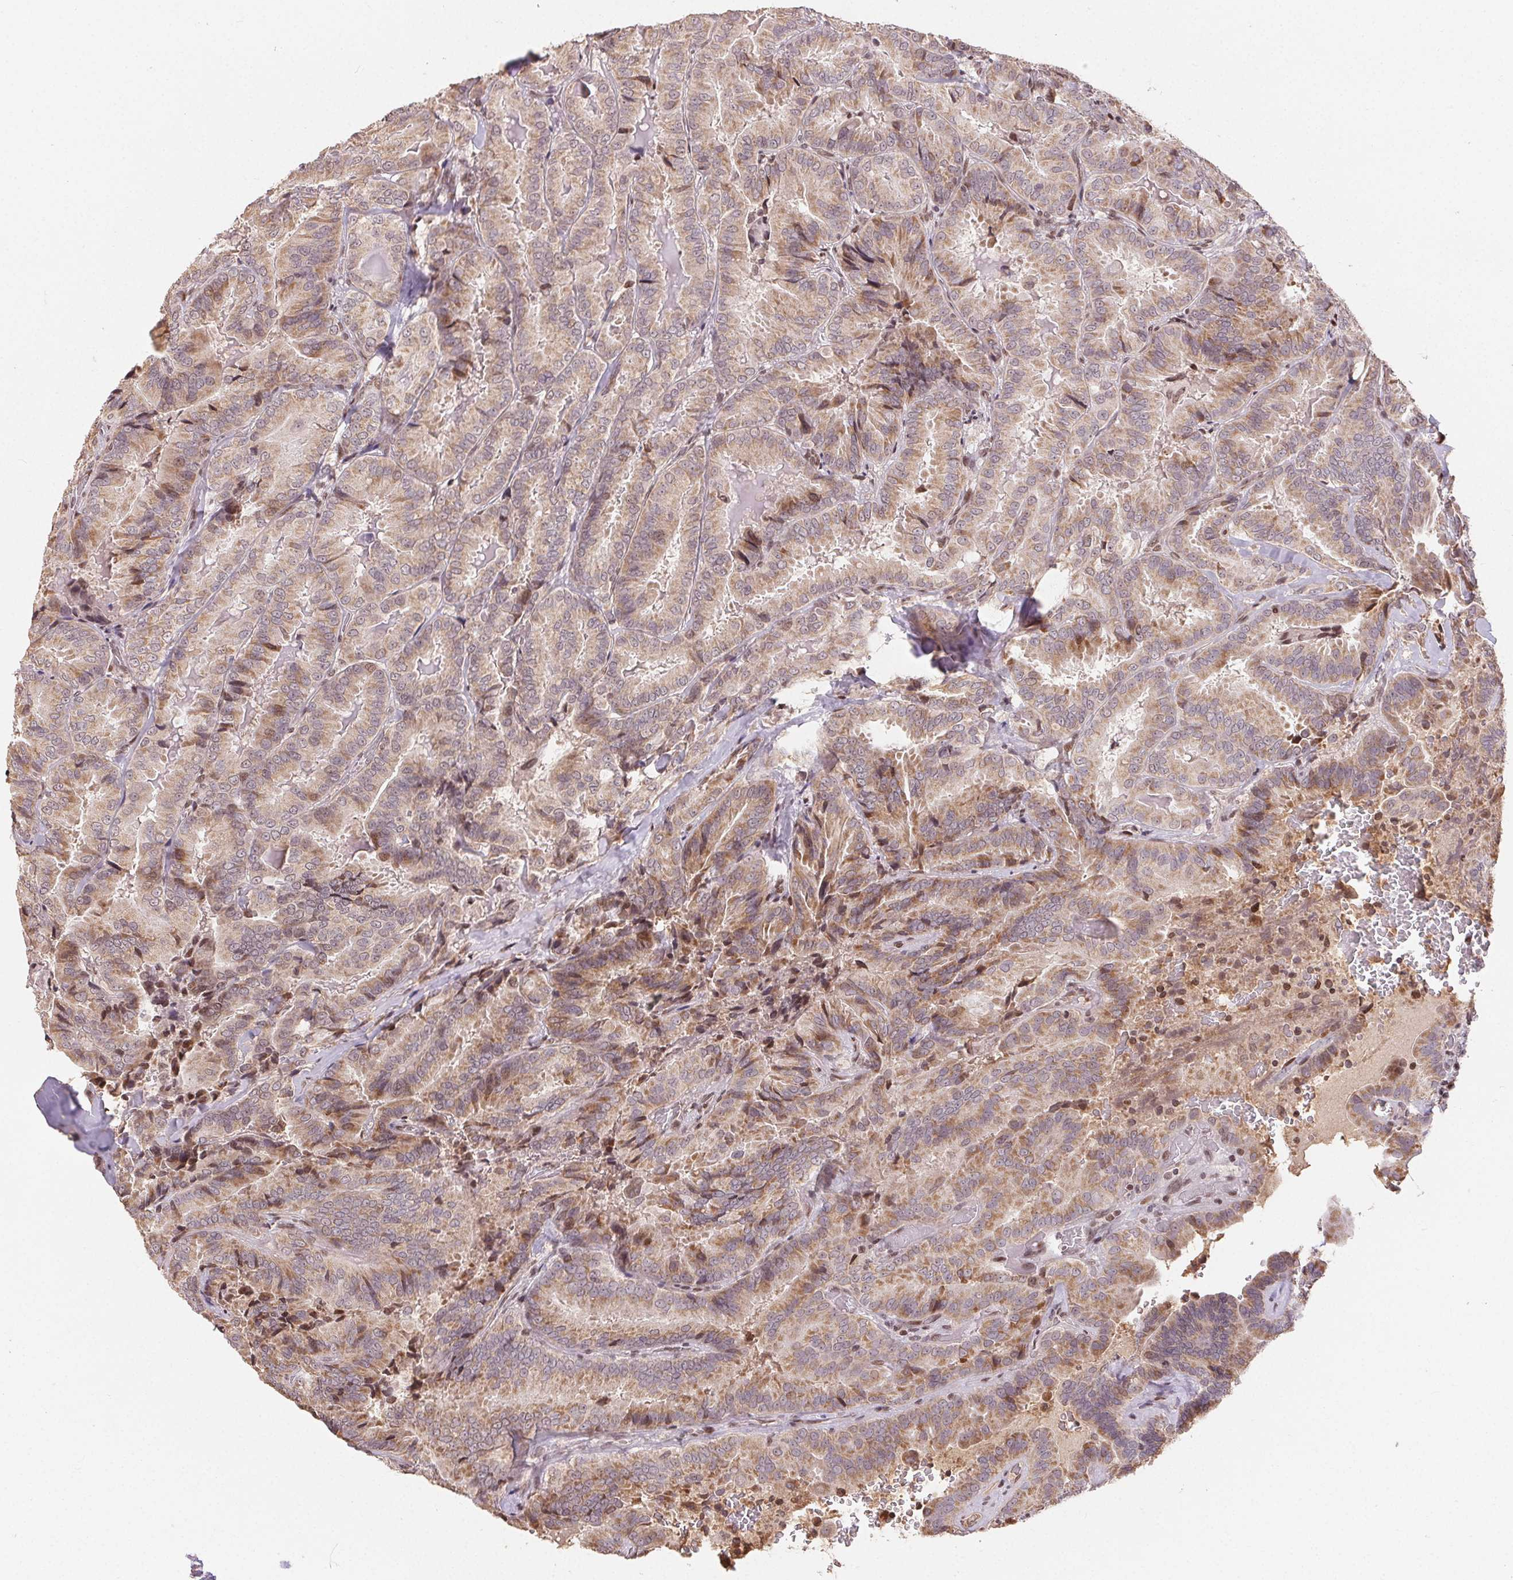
{"staining": {"intensity": "weak", "quantity": ">75%", "location": "cytoplasmic/membranous"}, "tissue": "thyroid cancer", "cell_type": "Tumor cells", "image_type": "cancer", "snomed": [{"axis": "morphology", "description": "Papillary adenocarcinoma, NOS"}, {"axis": "topography", "description": "Thyroid gland"}], "caption": "The image reveals immunohistochemical staining of thyroid cancer (papillary adenocarcinoma). There is weak cytoplasmic/membranous expression is present in approximately >75% of tumor cells.", "gene": "MAPKAPK2", "patient": {"sex": "male", "age": 61}}